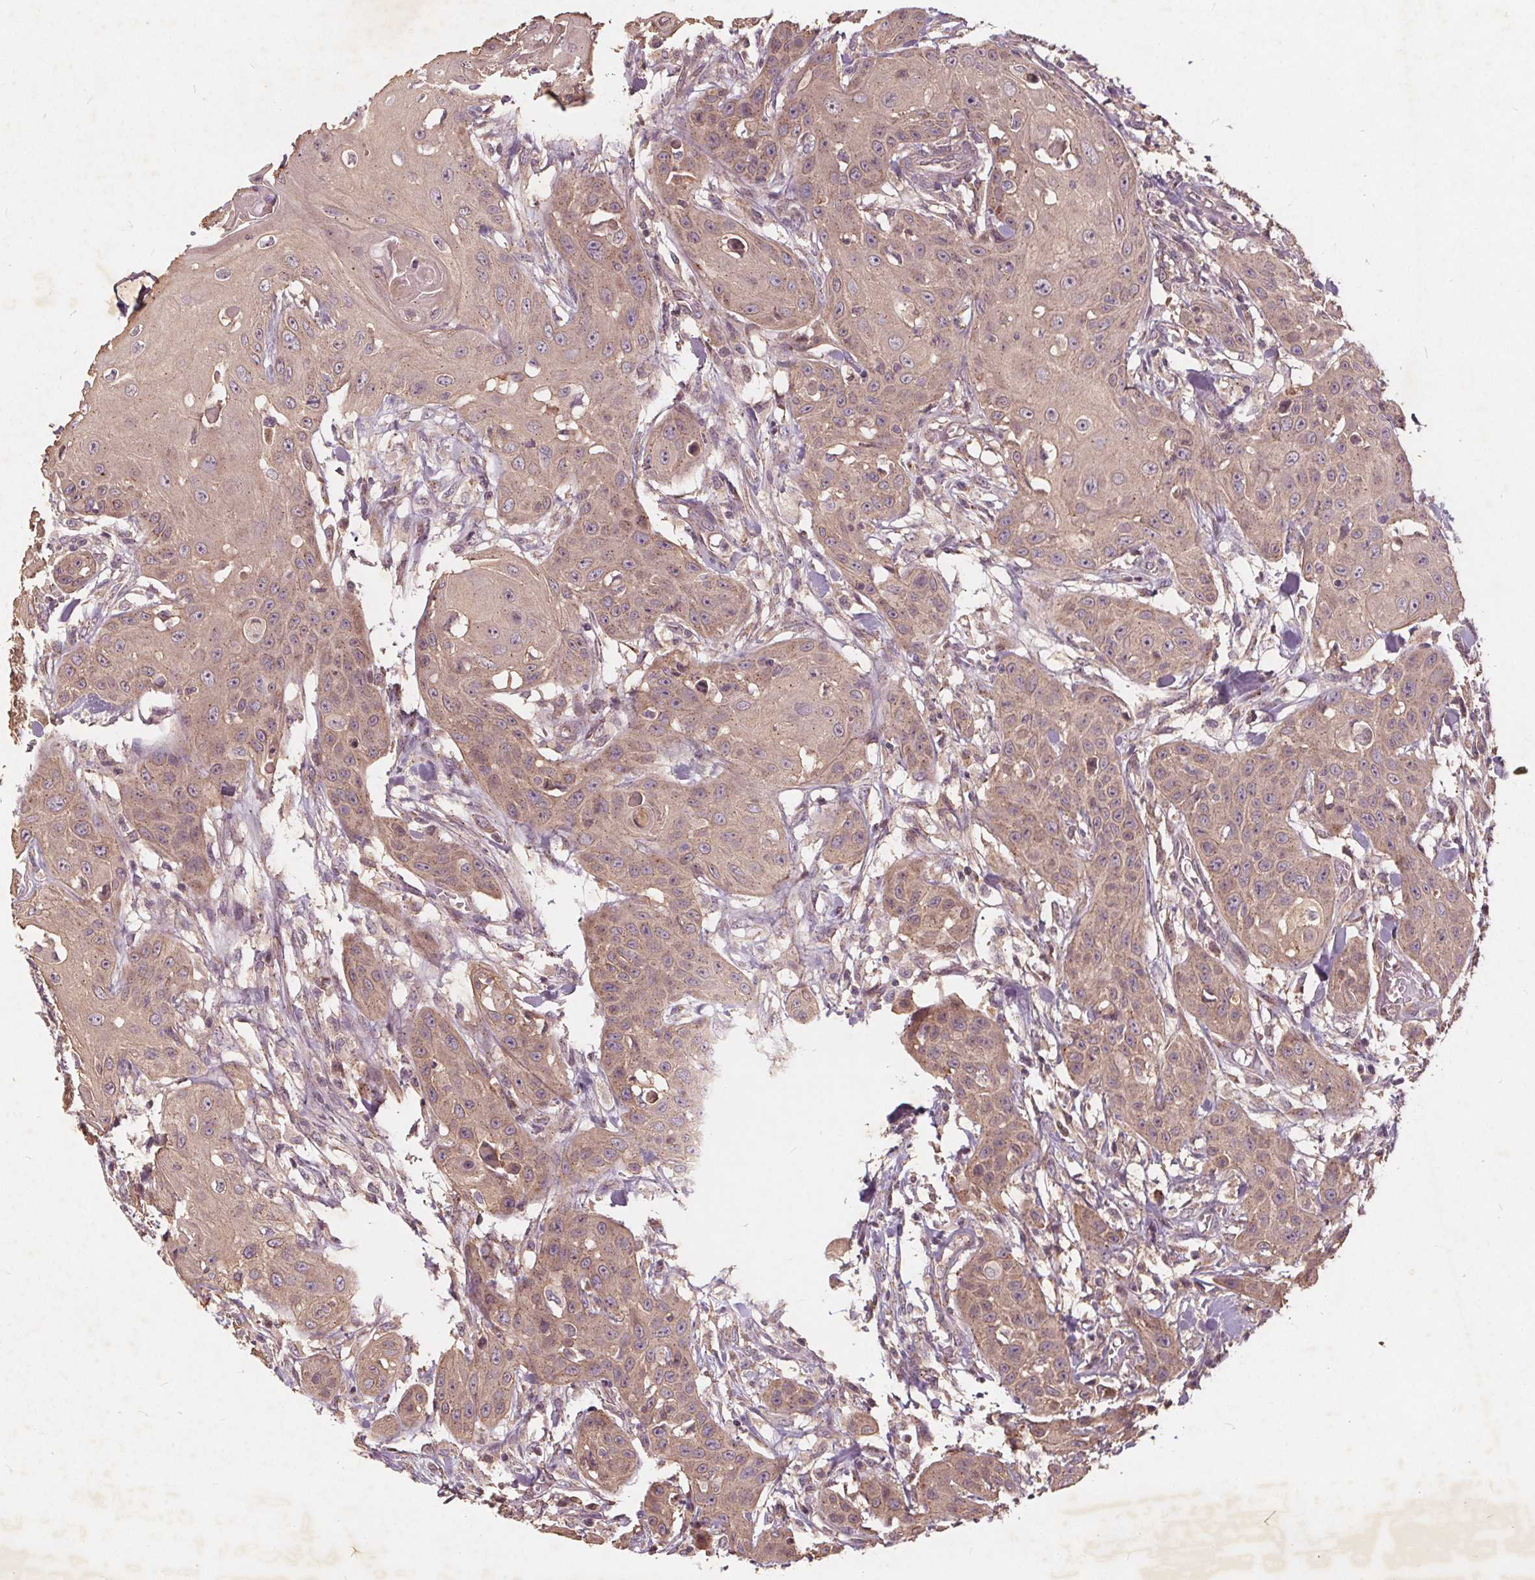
{"staining": {"intensity": "weak", "quantity": "25%-75%", "location": "cytoplasmic/membranous"}, "tissue": "head and neck cancer", "cell_type": "Tumor cells", "image_type": "cancer", "snomed": [{"axis": "morphology", "description": "Squamous cell carcinoma, NOS"}, {"axis": "topography", "description": "Oral tissue"}, {"axis": "topography", "description": "Head-Neck"}], "caption": "Protein expression analysis of human head and neck cancer reveals weak cytoplasmic/membranous positivity in approximately 25%-75% of tumor cells. The protein of interest is shown in brown color, while the nuclei are stained blue.", "gene": "CSNK1G2", "patient": {"sex": "female", "age": 55}}